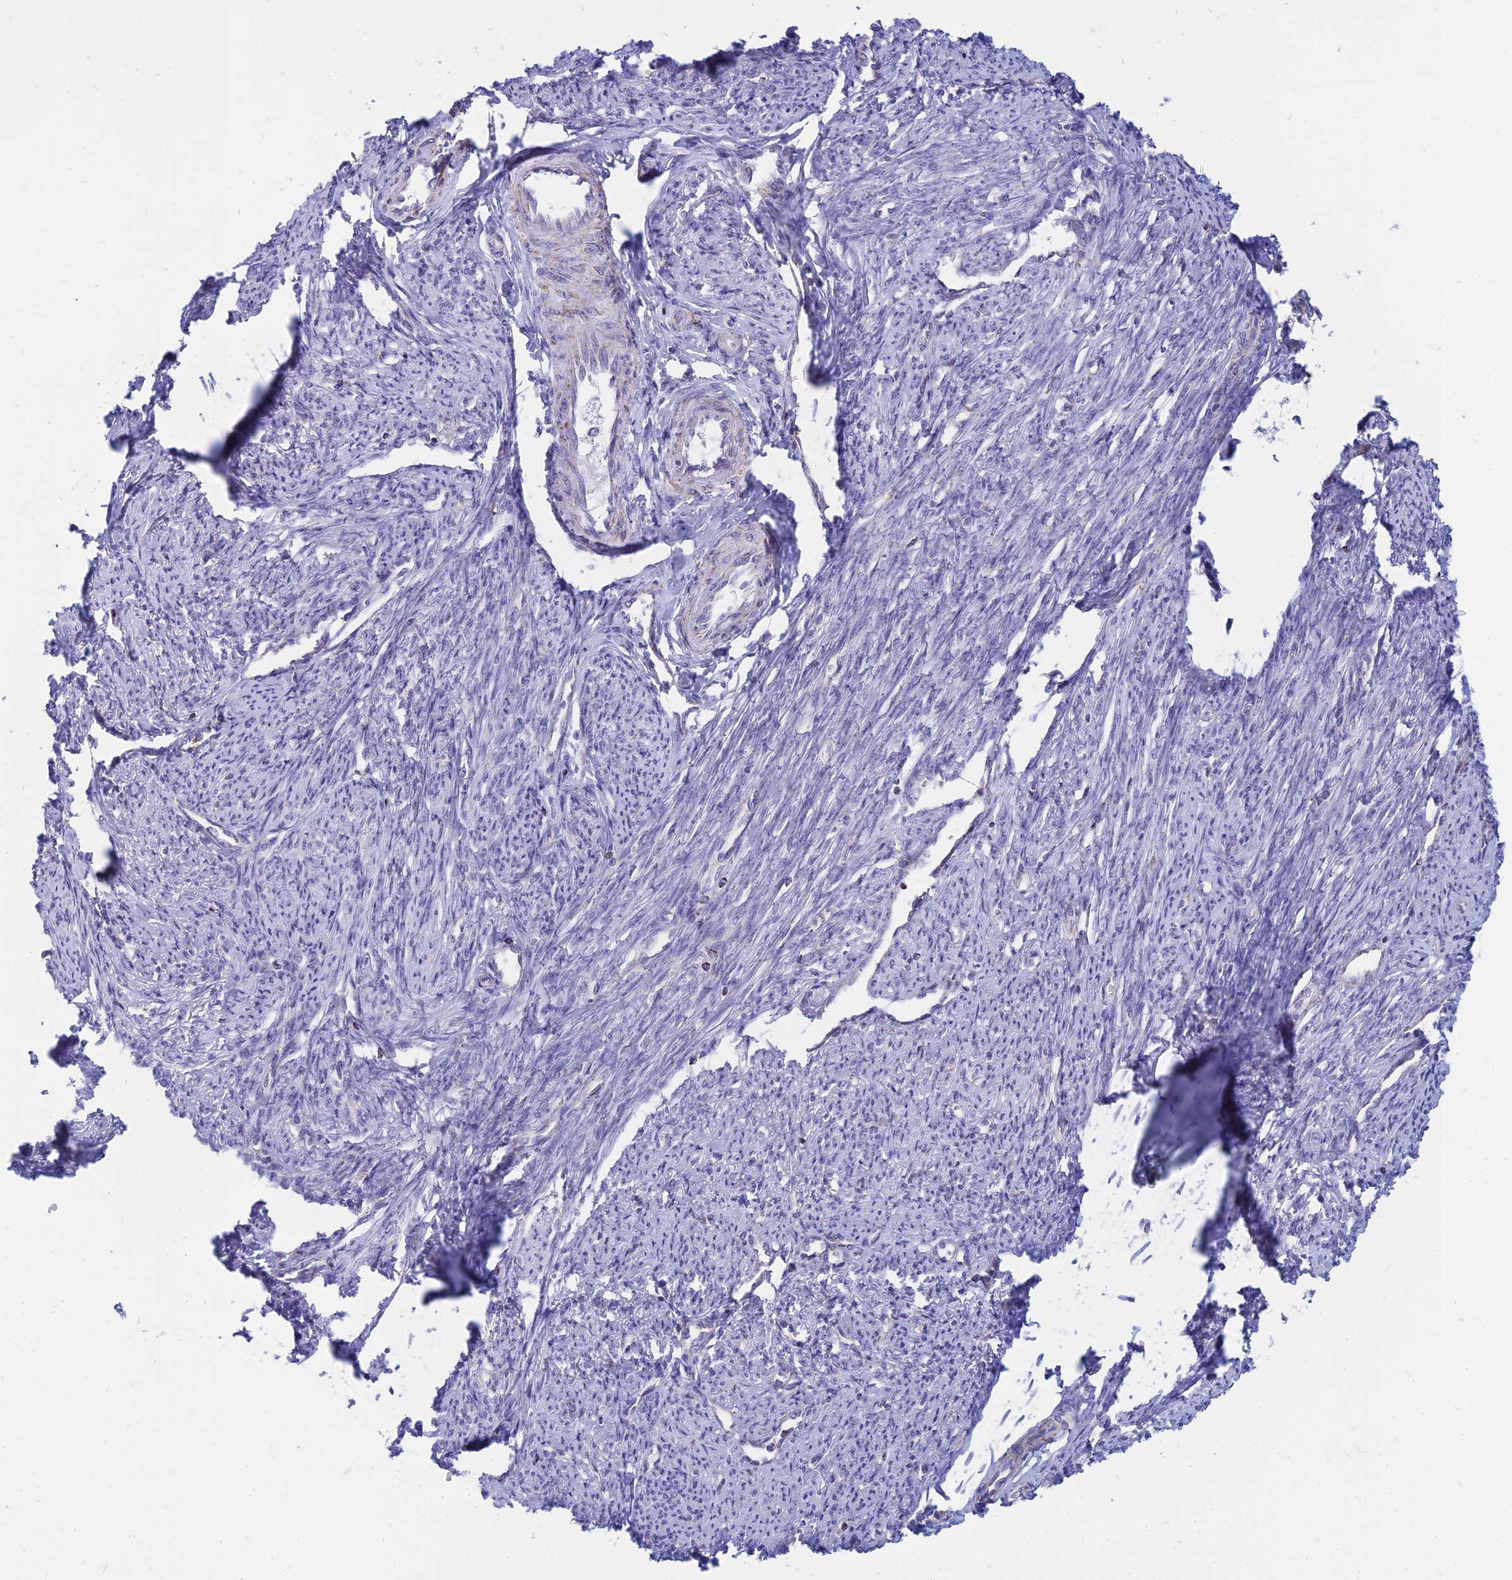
{"staining": {"intensity": "negative", "quantity": "none", "location": "none"}, "tissue": "smooth muscle", "cell_type": "Smooth muscle cells", "image_type": "normal", "snomed": [{"axis": "morphology", "description": "Normal tissue, NOS"}, {"axis": "topography", "description": "Smooth muscle"}, {"axis": "topography", "description": "Uterus"}], "caption": "An image of smooth muscle stained for a protein reveals no brown staining in smooth muscle cells.", "gene": "PACC1", "patient": {"sex": "female", "age": 59}}